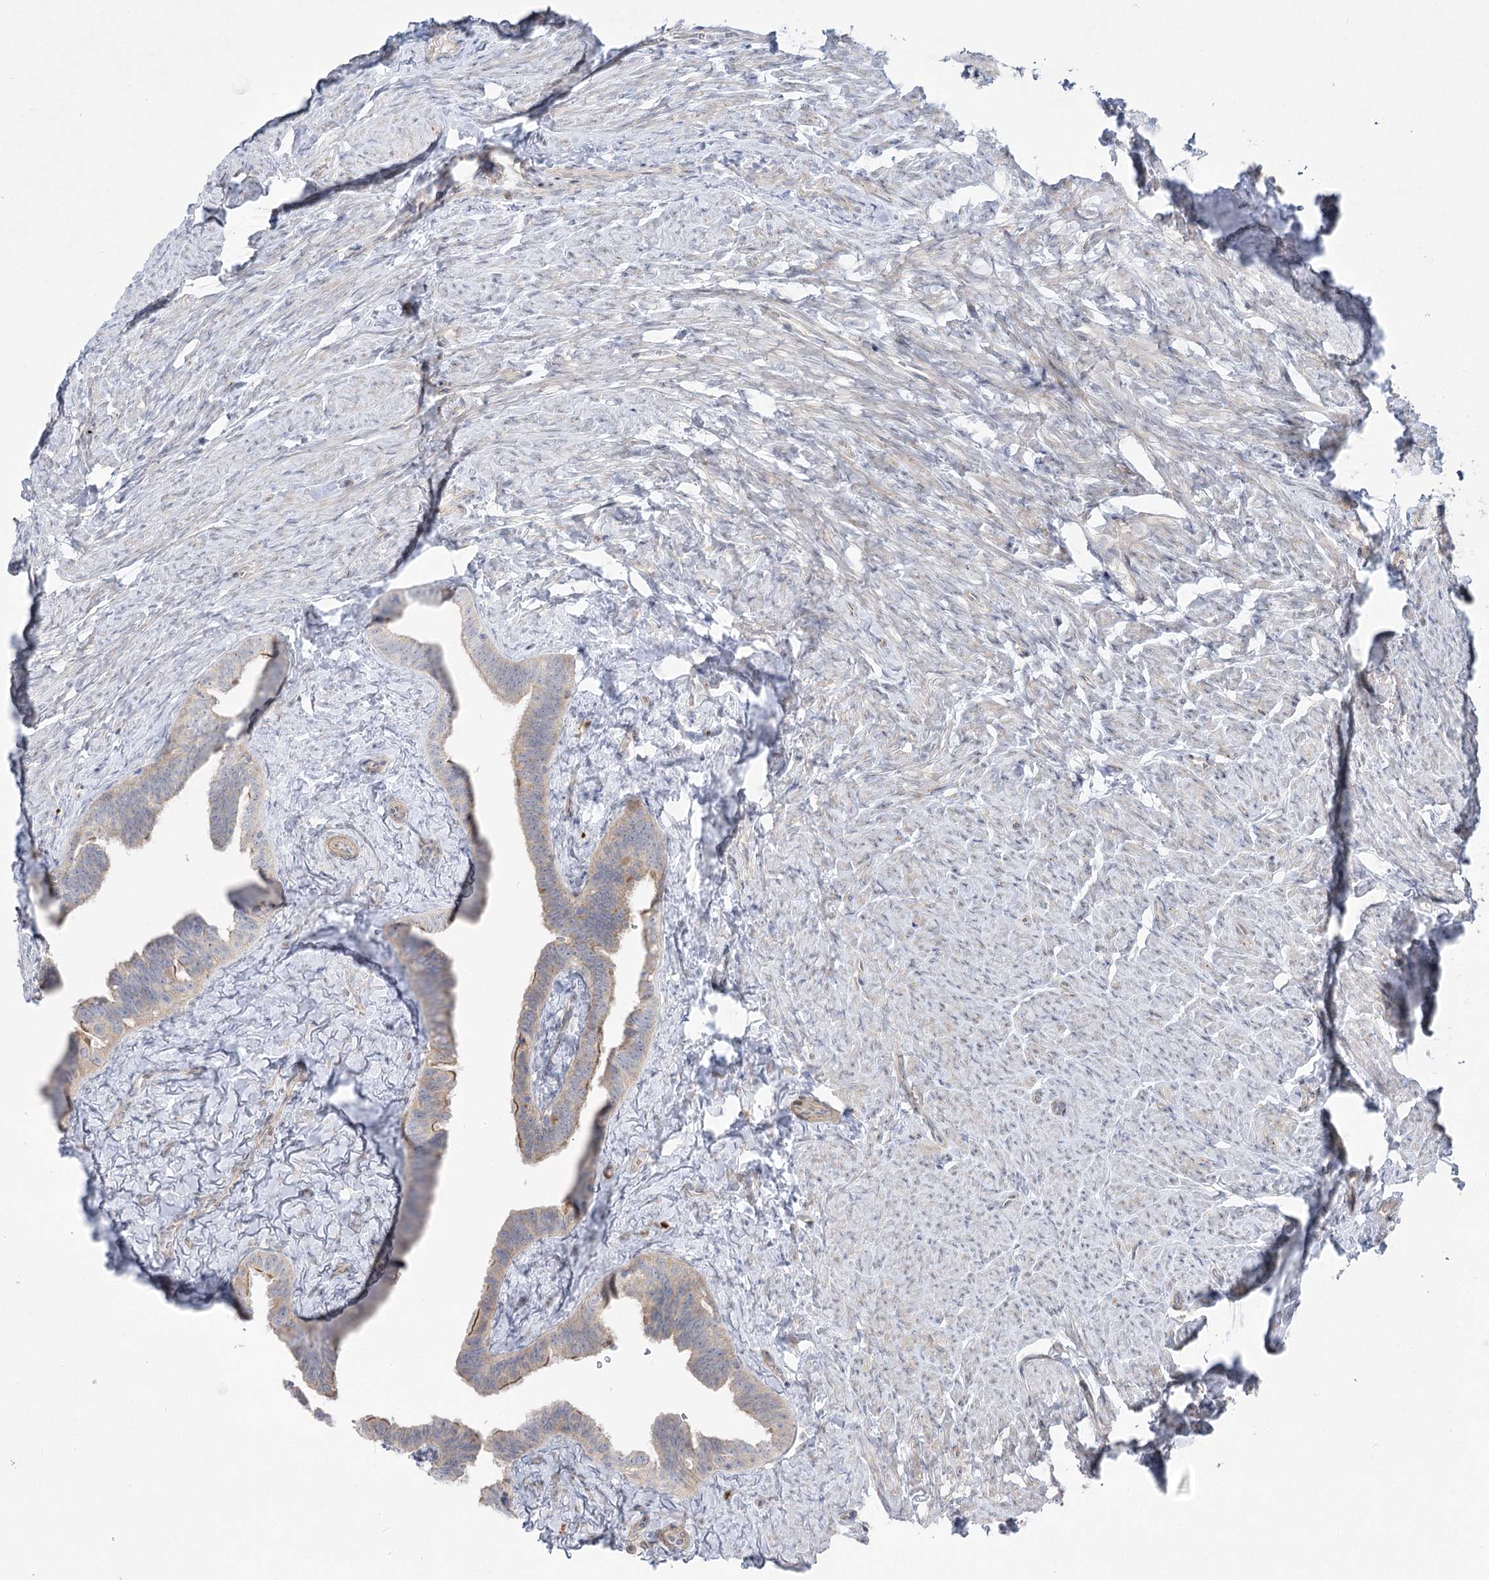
{"staining": {"intensity": "moderate", "quantity": "<25%", "location": "cytoplasmic/membranous"}, "tissue": "fallopian tube", "cell_type": "Glandular cells", "image_type": "normal", "snomed": [{"axis": "morphology", "description": "Normal tissue, NOS"}, {"axis": "topography", "description": "Fallopian tube"}], "caption": "This photomicrograph shows benign fallopian tube stained with immunohistochemistry (IHC) to label a protein in brown. The cytoplasmic/membranous of glandular cells show moderate positivity for the protein. Nuclei are counter-stained blue.", "gene": "SCN11A", "patient": {"sex": "female", "age": 39}}